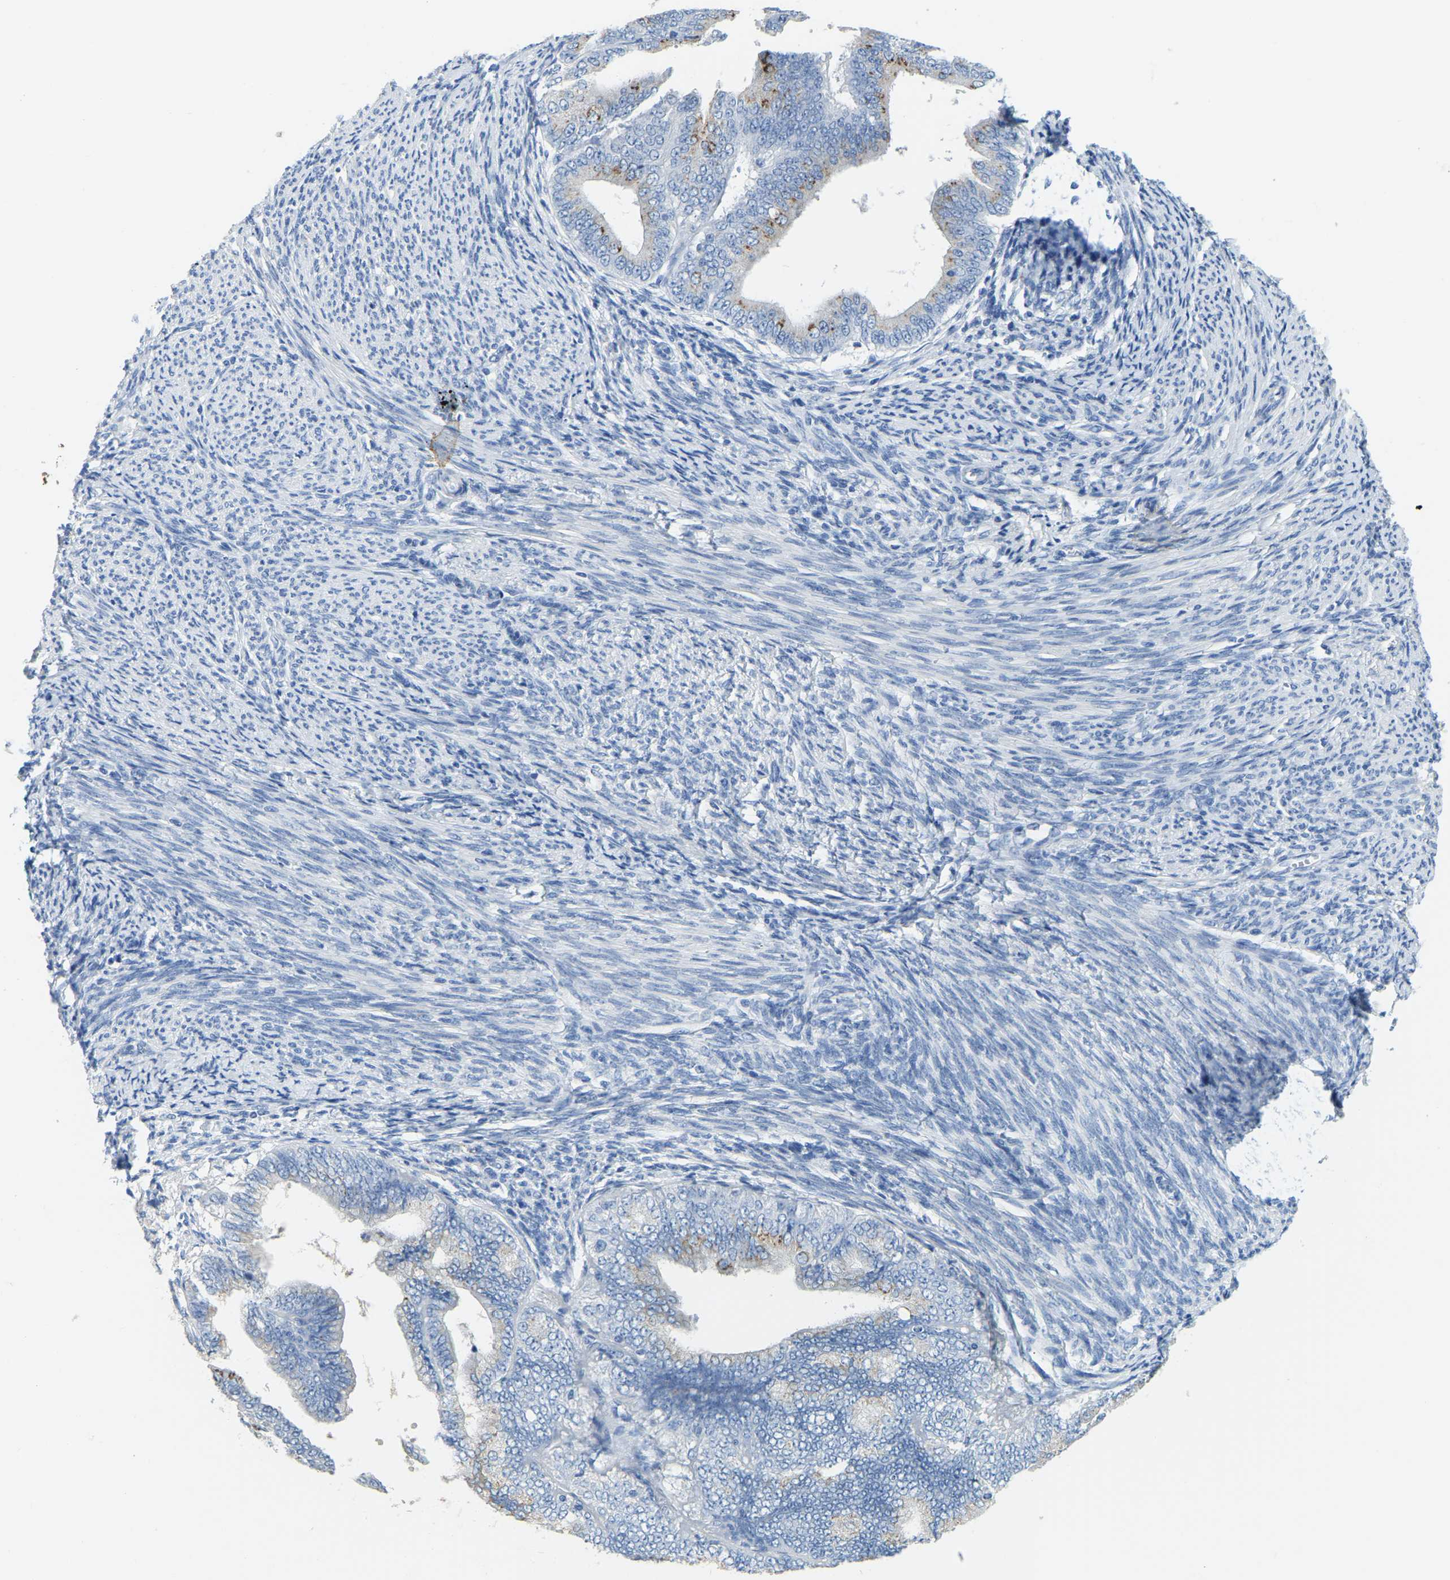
{"staining": {"intensity": "moderate", "quantity": "<25%", "location": "cytoplasmic/membranous"}, "tissue": "endometrial cancer", "cell_type": "Tumor cells", "image_type": "cancer", "snomed": [{"axis": "morphology", "description": "Adenocarcinoma, NOS"}, {"axis": "topography", "description": "Endometrium"}], "caption": "Moderate cytoplasmic/membranous positivity for a protein is identified in about <25% of tumor cells of adenocarcinoma (endometrial) using immunohistochemistry (IHC).", "gene": "FAM174A", "patient": {"sex": "female", "age": 63}}